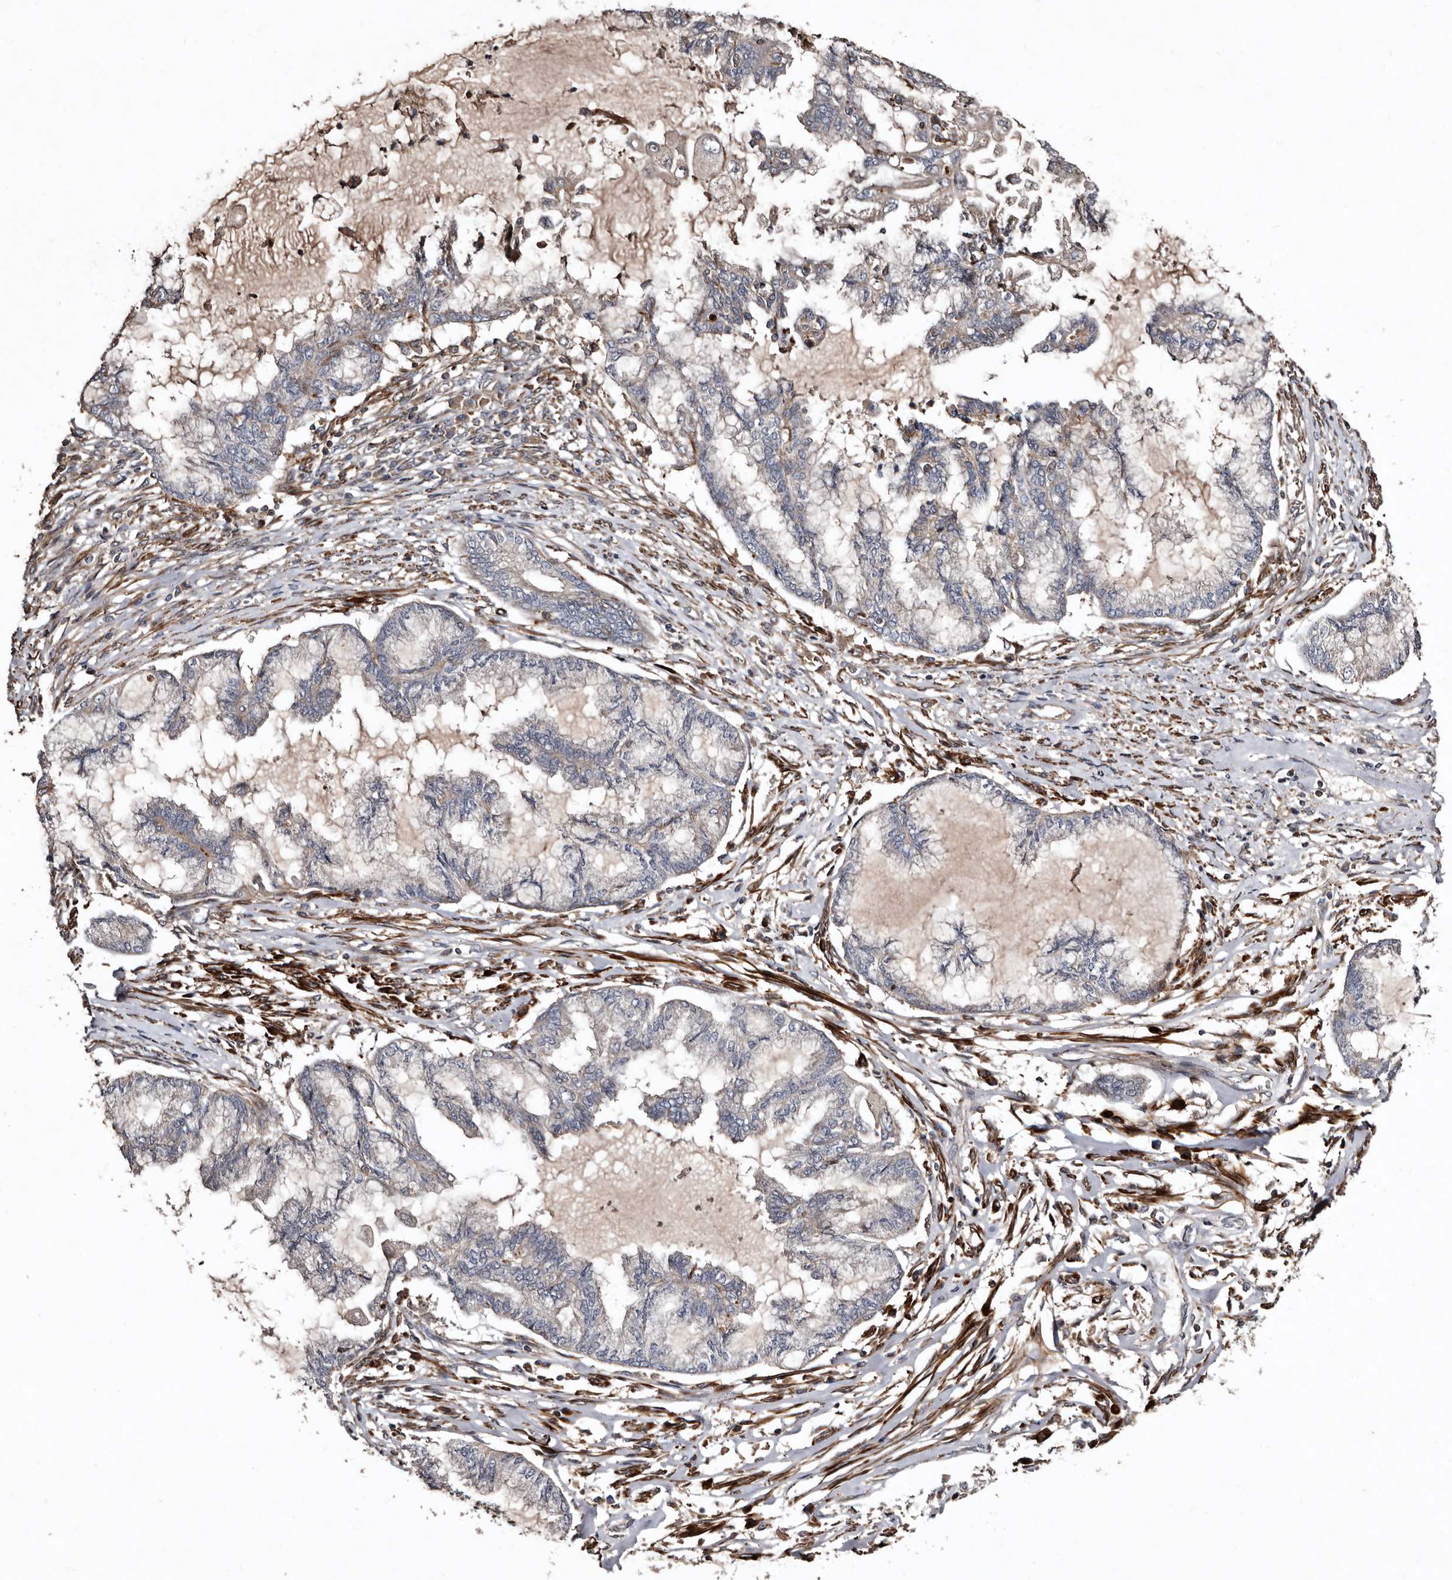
{"staining": {"intensity": "negative", "quantity": "none", "location": "none"}, "tissue": "endometrial cancer", "cell_type": "Tumor cells", "image_type": "cancer", "snomed": [{"axis": "morphology", "description": "Adenocarcinoma, NOS"}, {"axis": "topography", "description": "Endometrium"}], "caption": "Immunohistochemistry (IHC) micrograph of endometrial cancer (adenocarcinoma) stained for a protein (brown), which shows no expression in tumor cells. (Brightfield microscopy of DAB (3,3'-diaminobenzidine) immunohistochemistry at high magnification).", "gene": "PRKD3", "patient": {"sex": "female", "age": 86}}